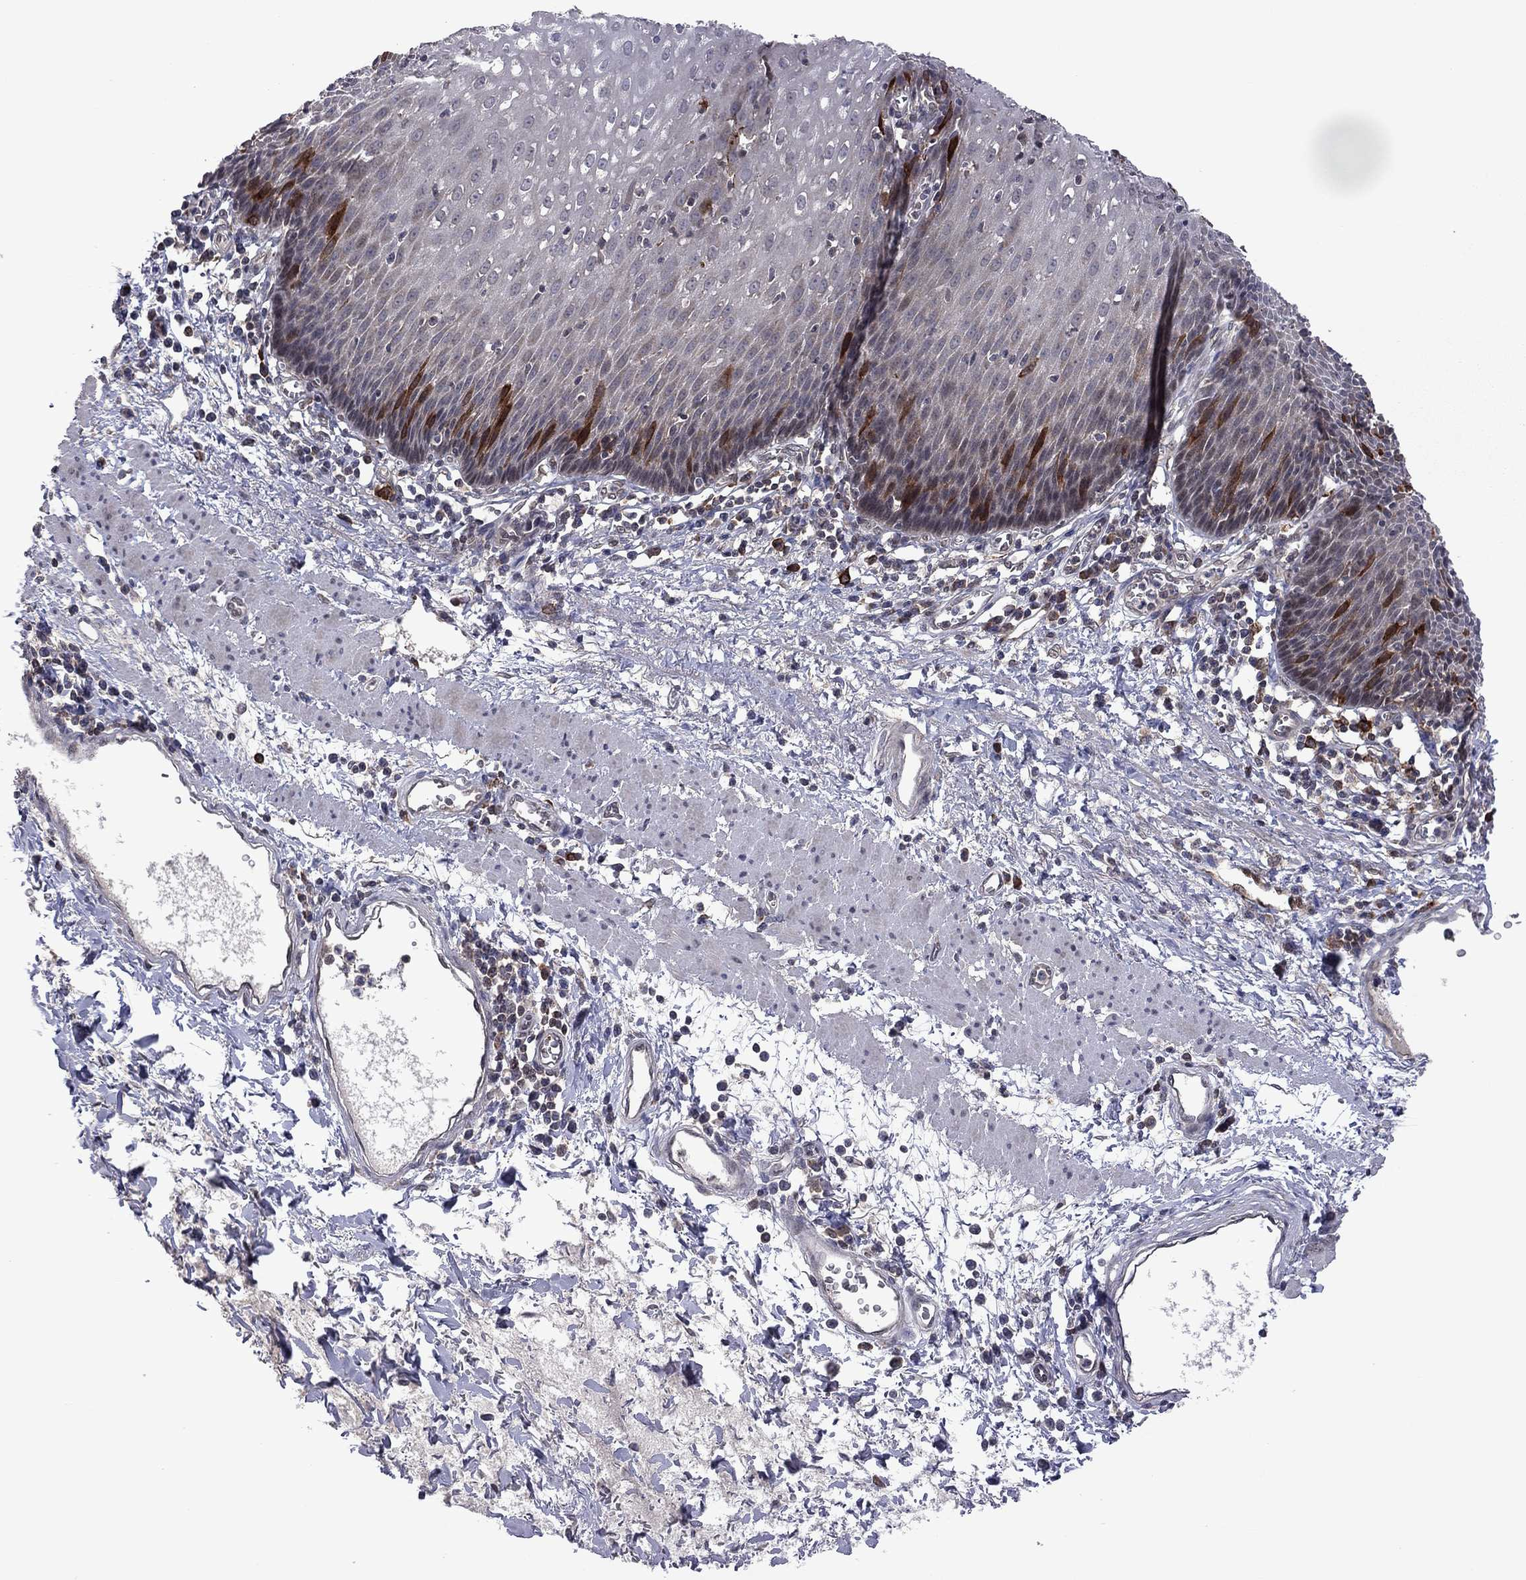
{"staining": {"intensity": "strong", "quantity": "<25%", "location": "cytoplasmic/membranous"}, "tissue": "esophagus", "cell_type": "Squamous epithelial cells", "image_type": "normal", "snomed": [{"axis": "morphology", "description": "Normal tissue, NOS"}, {"axis": "topography", "description": "Esophagus"}], "caption": "Benign esophagus demonstrates strong cytoplasmic/membranous staining in about <25% of squamous epithelial cells.", "gene": "GPAA1", "patient": {"sex": "male", "age": 57}}